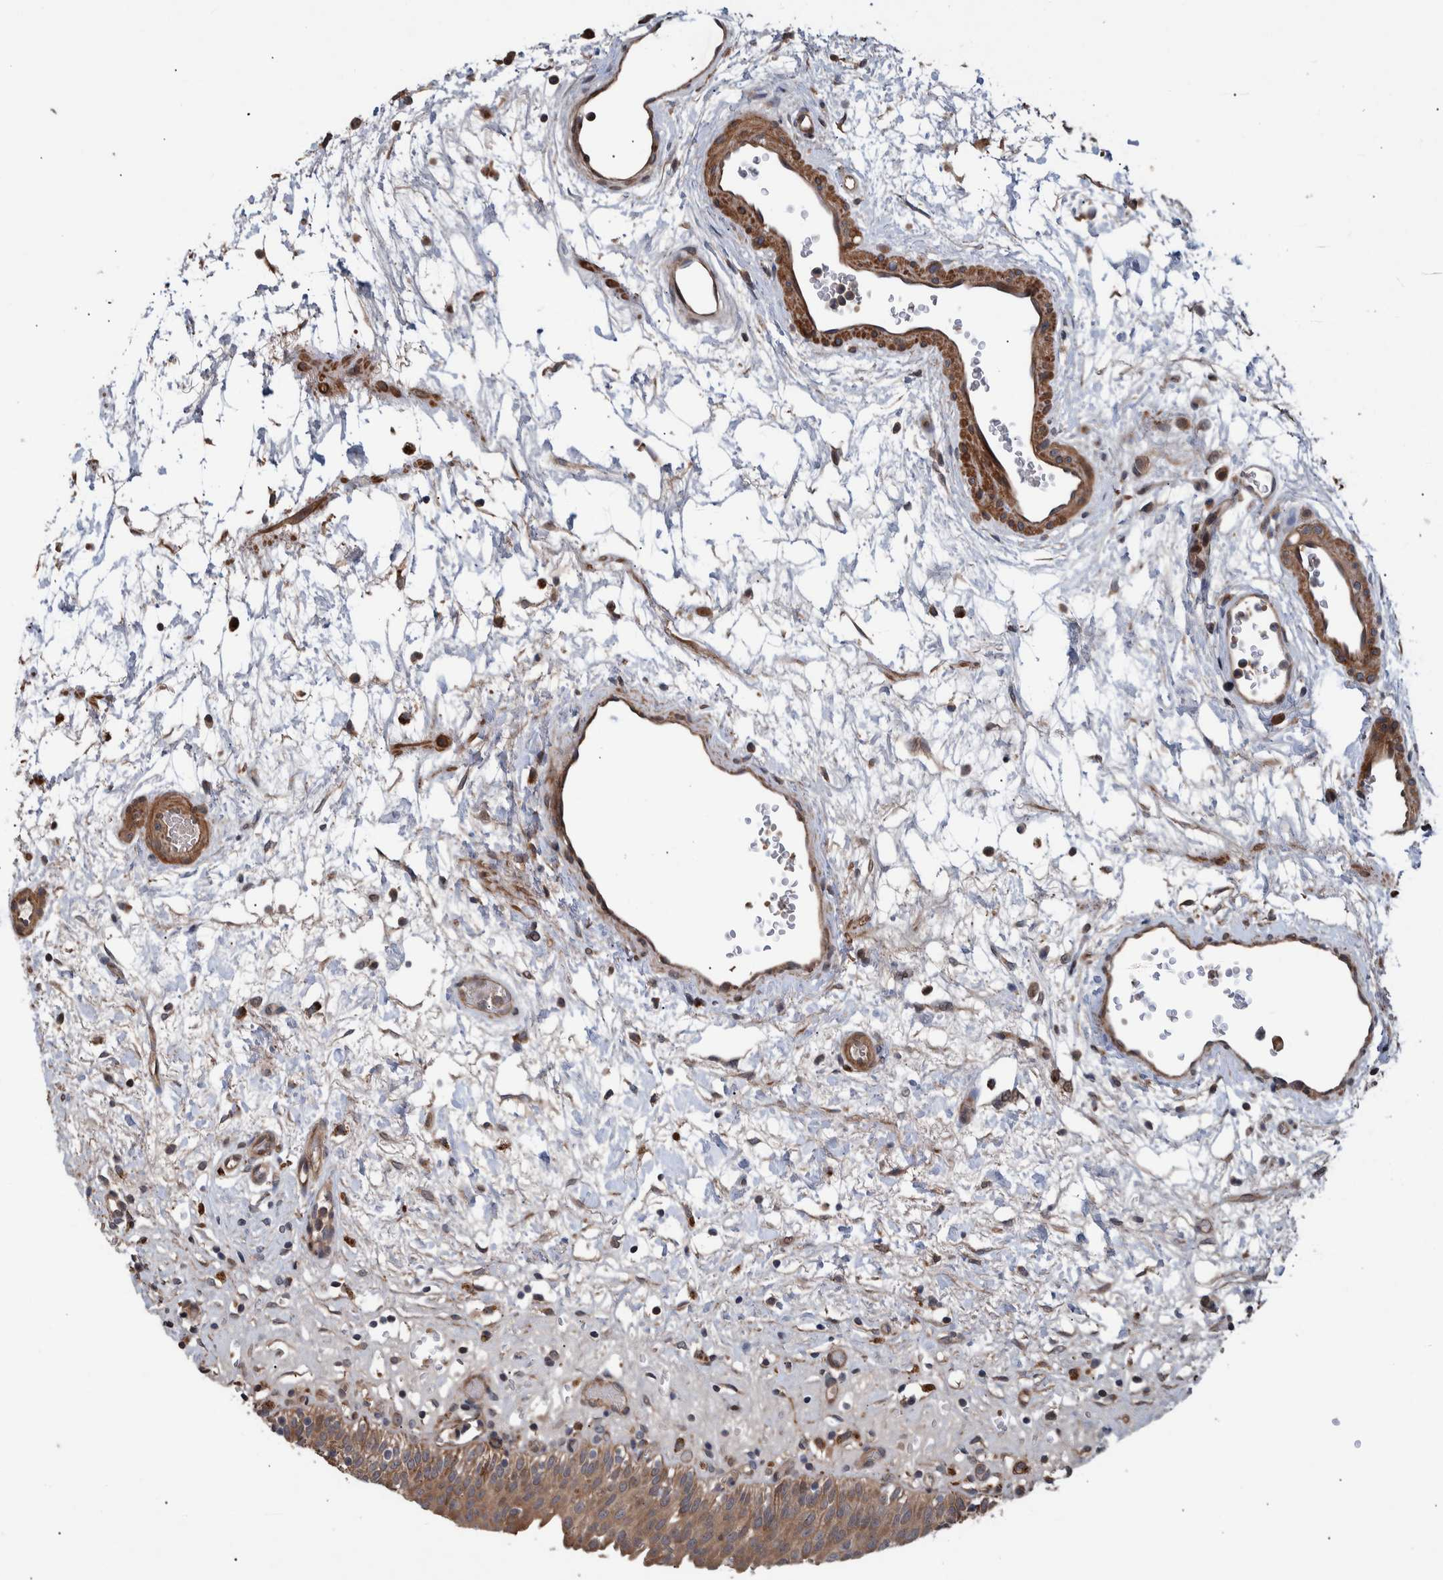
{"staining": {"intensity": "moderate", "quantity": "25%-75%", "location": "cytoplasmic/membranous"}, "tissue": "urinary bladder", "cell_type": "Urothelial cells", "image_type": "normal", "snomed": [{"axis": "morphology", "description": "Urothelial carcinoma, High grade"}, {"axis": "topography", "description": "Urinary bladder"}], "caption": "Urinary bladder stained for a protein reveals moderate cytoplasmic/membranous positivity in urothelial cells.", "gene": "B3GNTL1", "patient": {"sex": "male", "age": 46}}